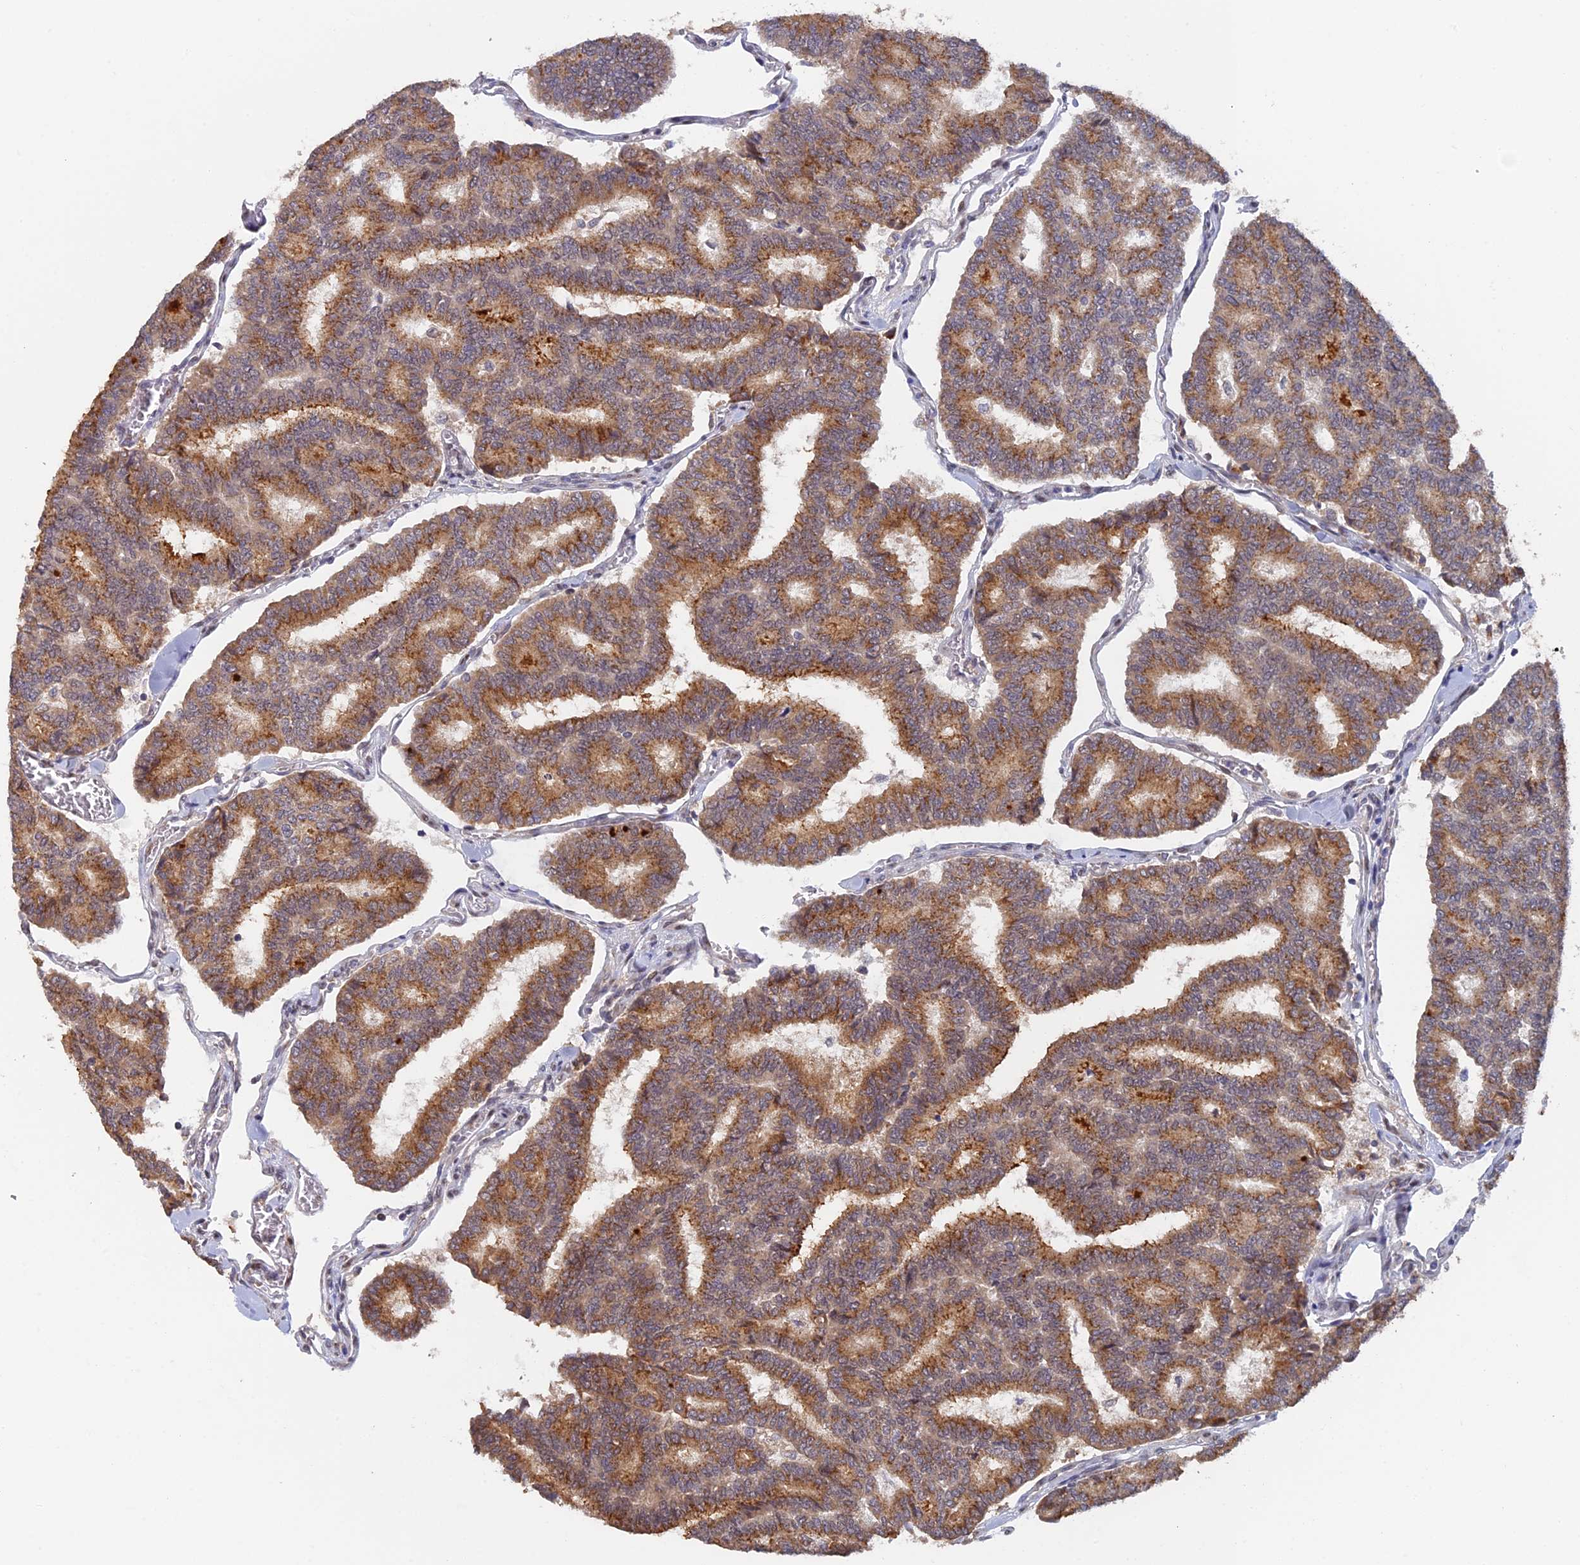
{"staining": {"intensity": "moderate", "quantity": ">75%", "location": "cytoplasmic/membranous"}, "tissue": "thyroid cancer", "cell_type": "Tumor cells", "image_type": "cancer", "snomed": [{"axis": "morphology", "description": "Papillary adenocarcinoma, NOS"}, {"axis": "topography", "description": "Thyroid gland"}], "caption": "Human thyroid cancer (papillary adenocarcinoma) stained with a protein marker shows moderate staining in tumor cells.", "gene": "SNX17", "patient": {"sex": "female", "age": 35}}